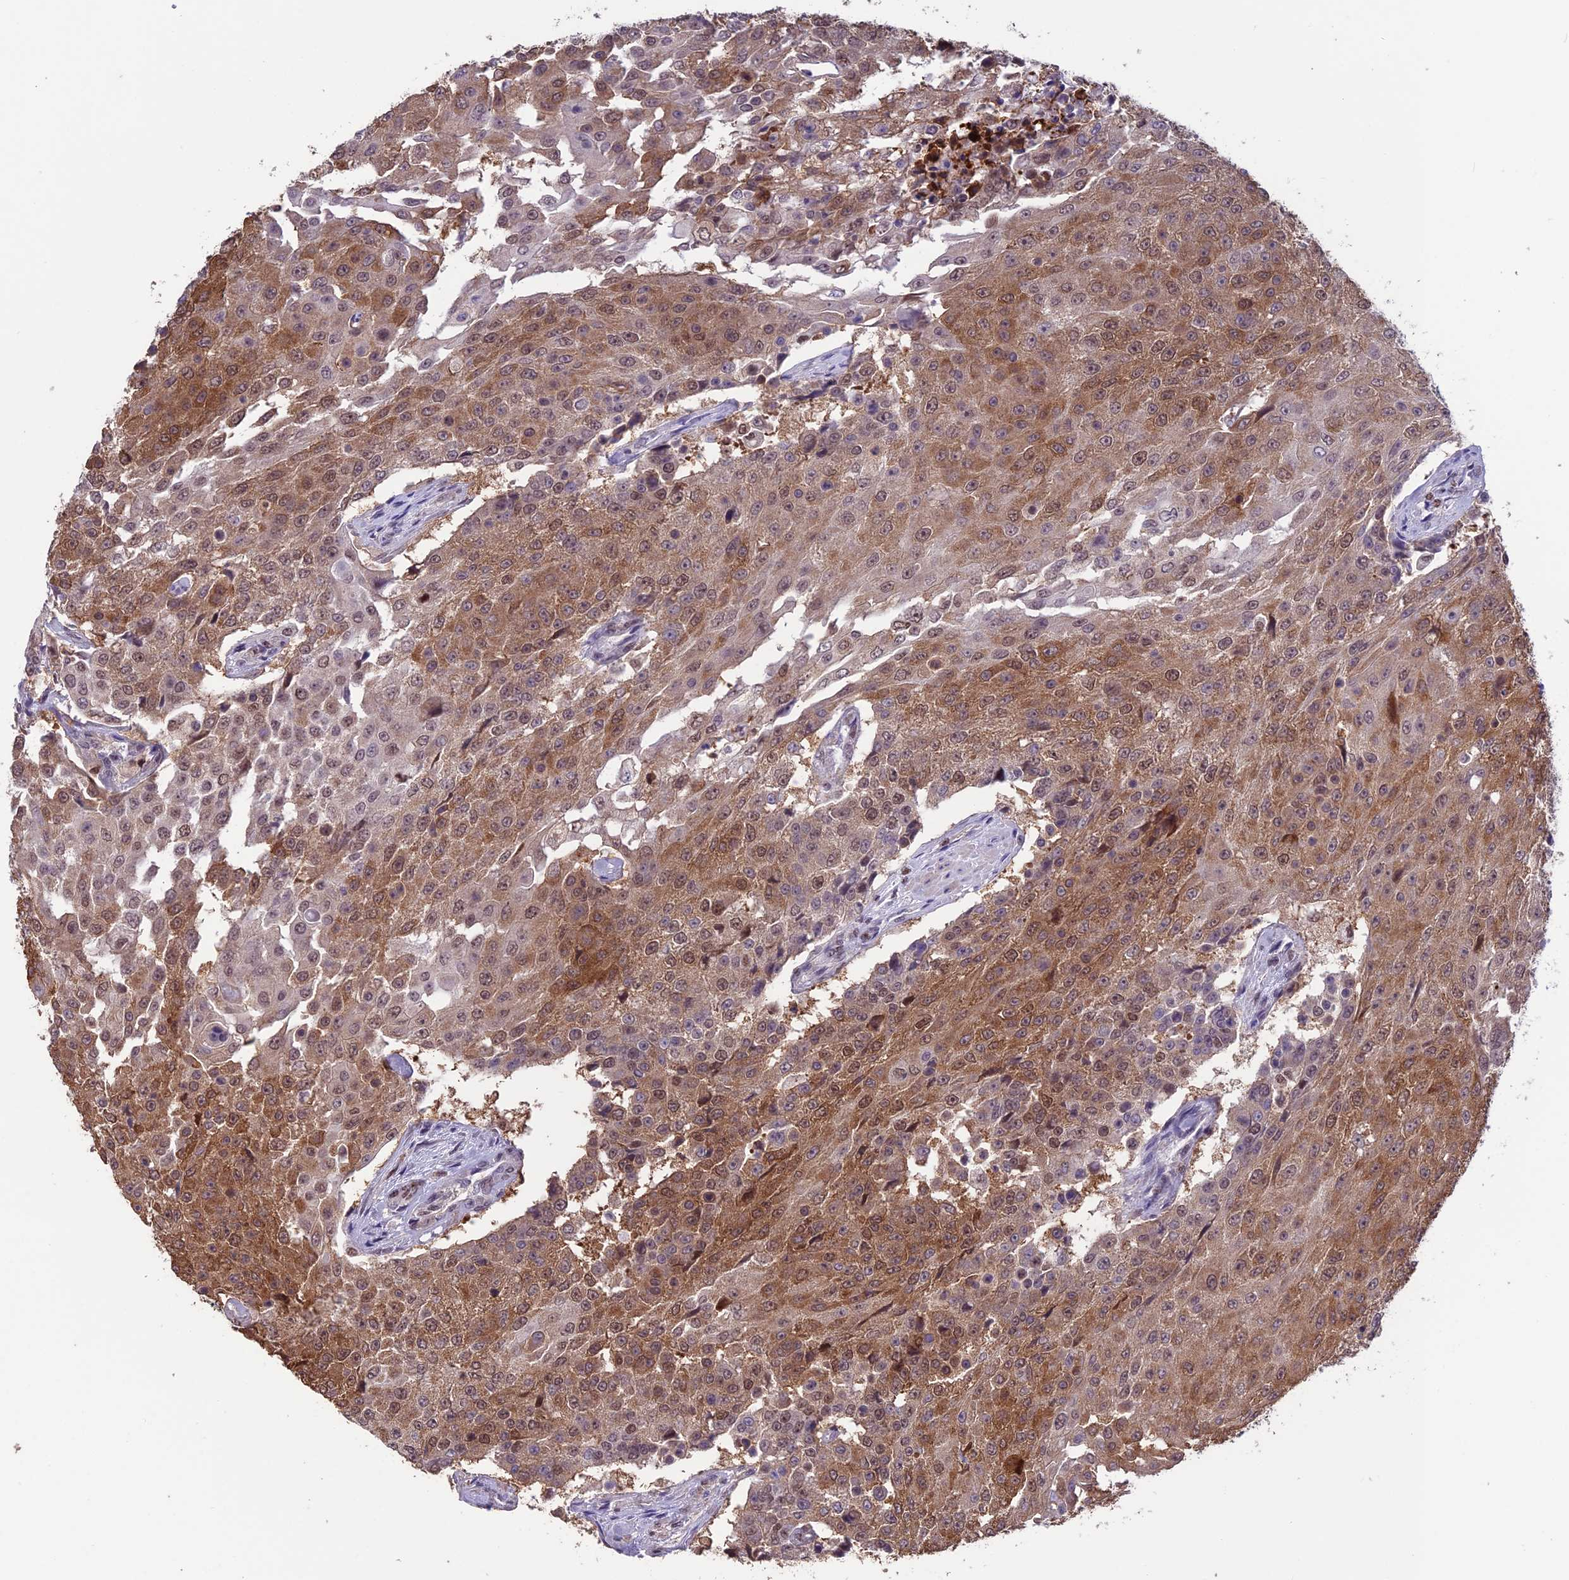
{"staining": {"intensity": "moderate", "quantity": ">75%", "location": "cytoplasmic/membranous,nuclear"}, "tissue": "urothelial cancer", "cell_type": "Tumor cells", "image_type": "cancer", "snomed": [{"axis": "morphology", "description": "Urothelial carcinoma, High grade"}, {"axis": "topography", "description": "Urinary bladder"}], "caption": "The immunohistochemical stain shows moderate cytoplasmic/membranous and nuclear expression in tumor cells of high-grade urothelial carcinoma tissue.", "gene": "MIS12", "patient": {"sex": "female", "age": 63}}